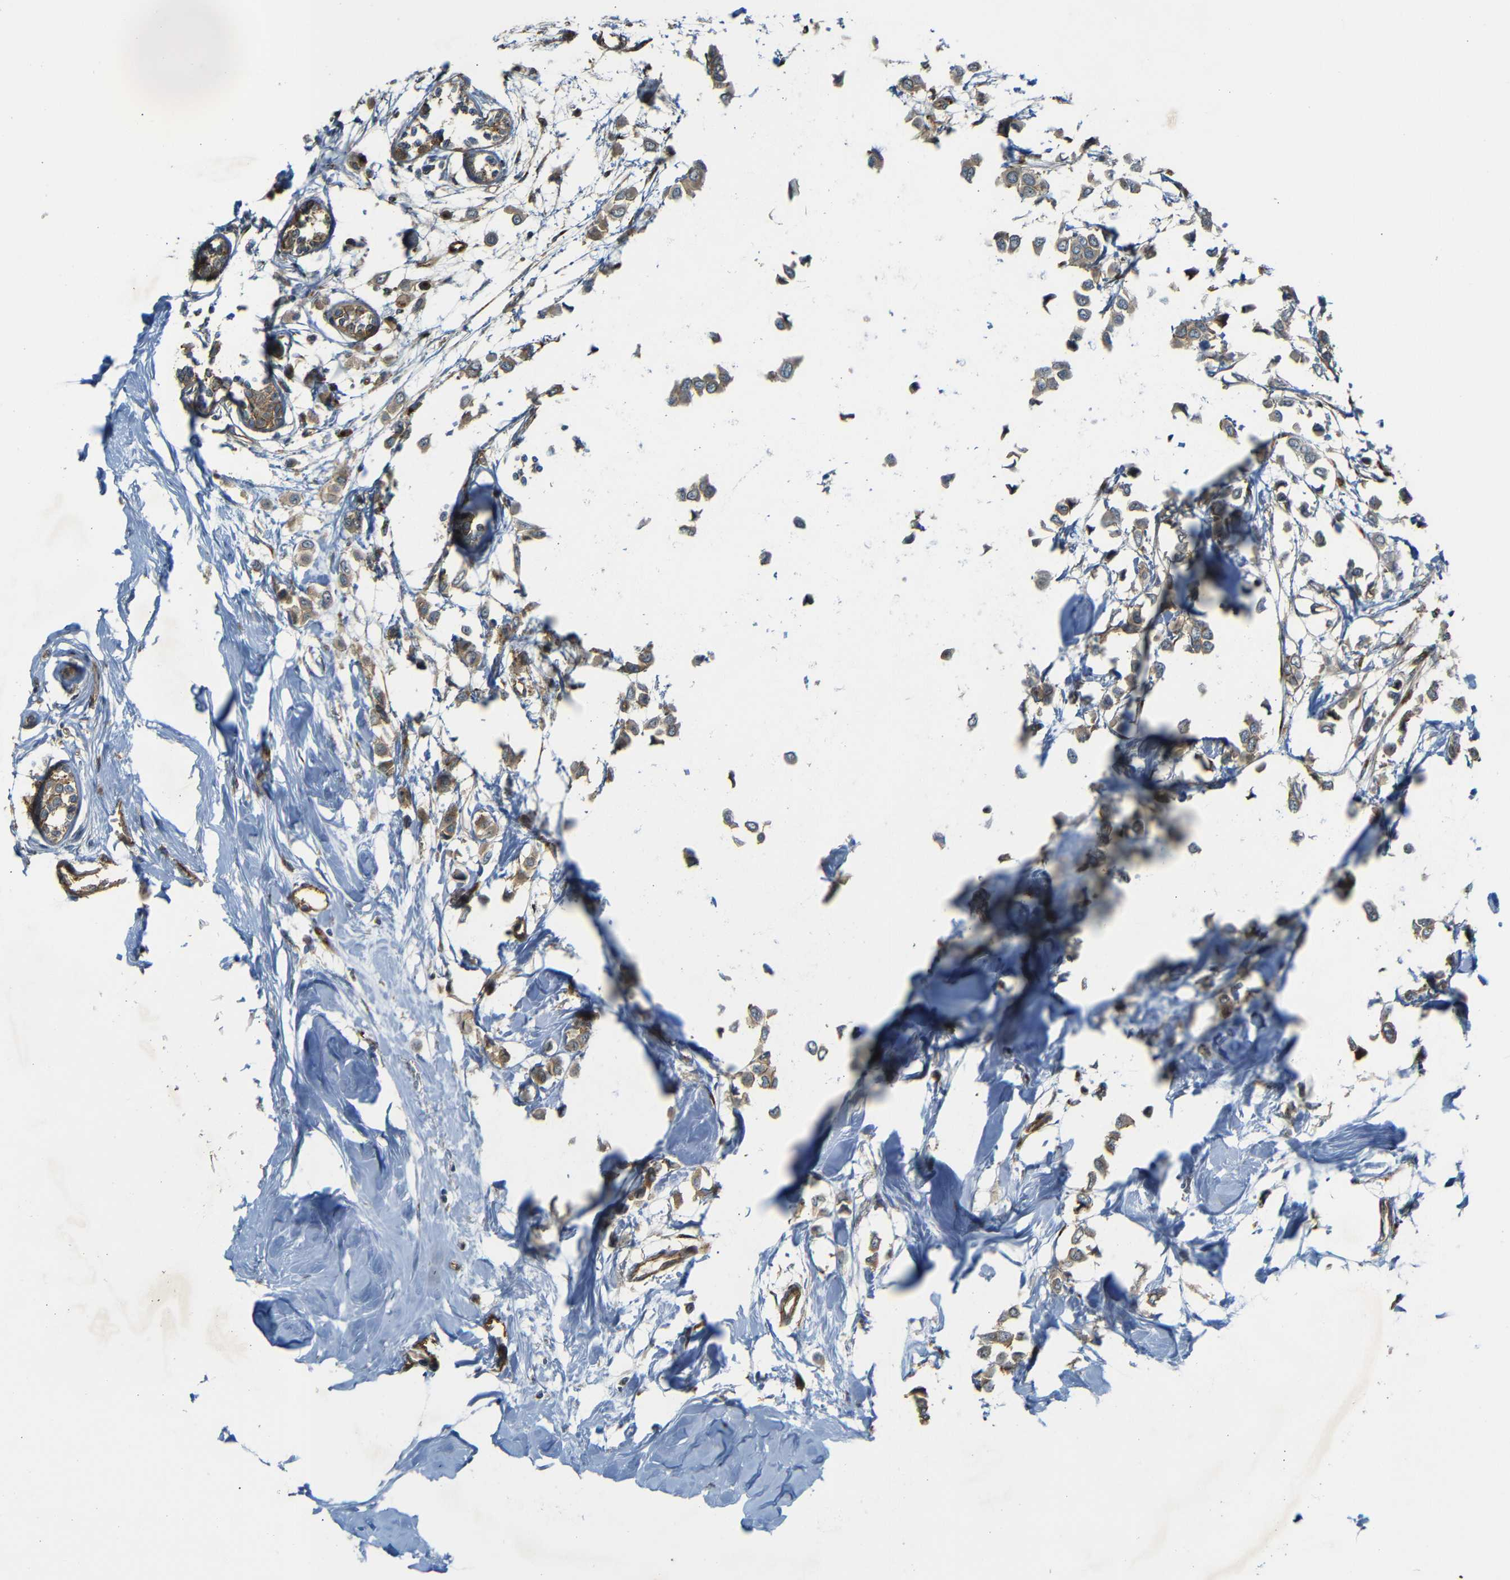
{"staining": {"intensity": "moderate", "quantity": ">75%", "location": "cytoplasmic/membranous"}, "tissue": "breast cancer", "cell_type": "Tumor cells", "image_type": "cancer", "snomed": [{"axis": "morphology", "description": "Lobular carcinoma"}, {"axis": "topography", "description": "Breast"}], "caption": "High-power microscopy captured an immunohistochemistry (IHC) image of breast lobular carcinoma, revealing moderate cytoplasmic/membranous positivity in approximately >75% of tumor cells.", "gene": "RELL1", "patient": {"sex": "female", "age": 51}}